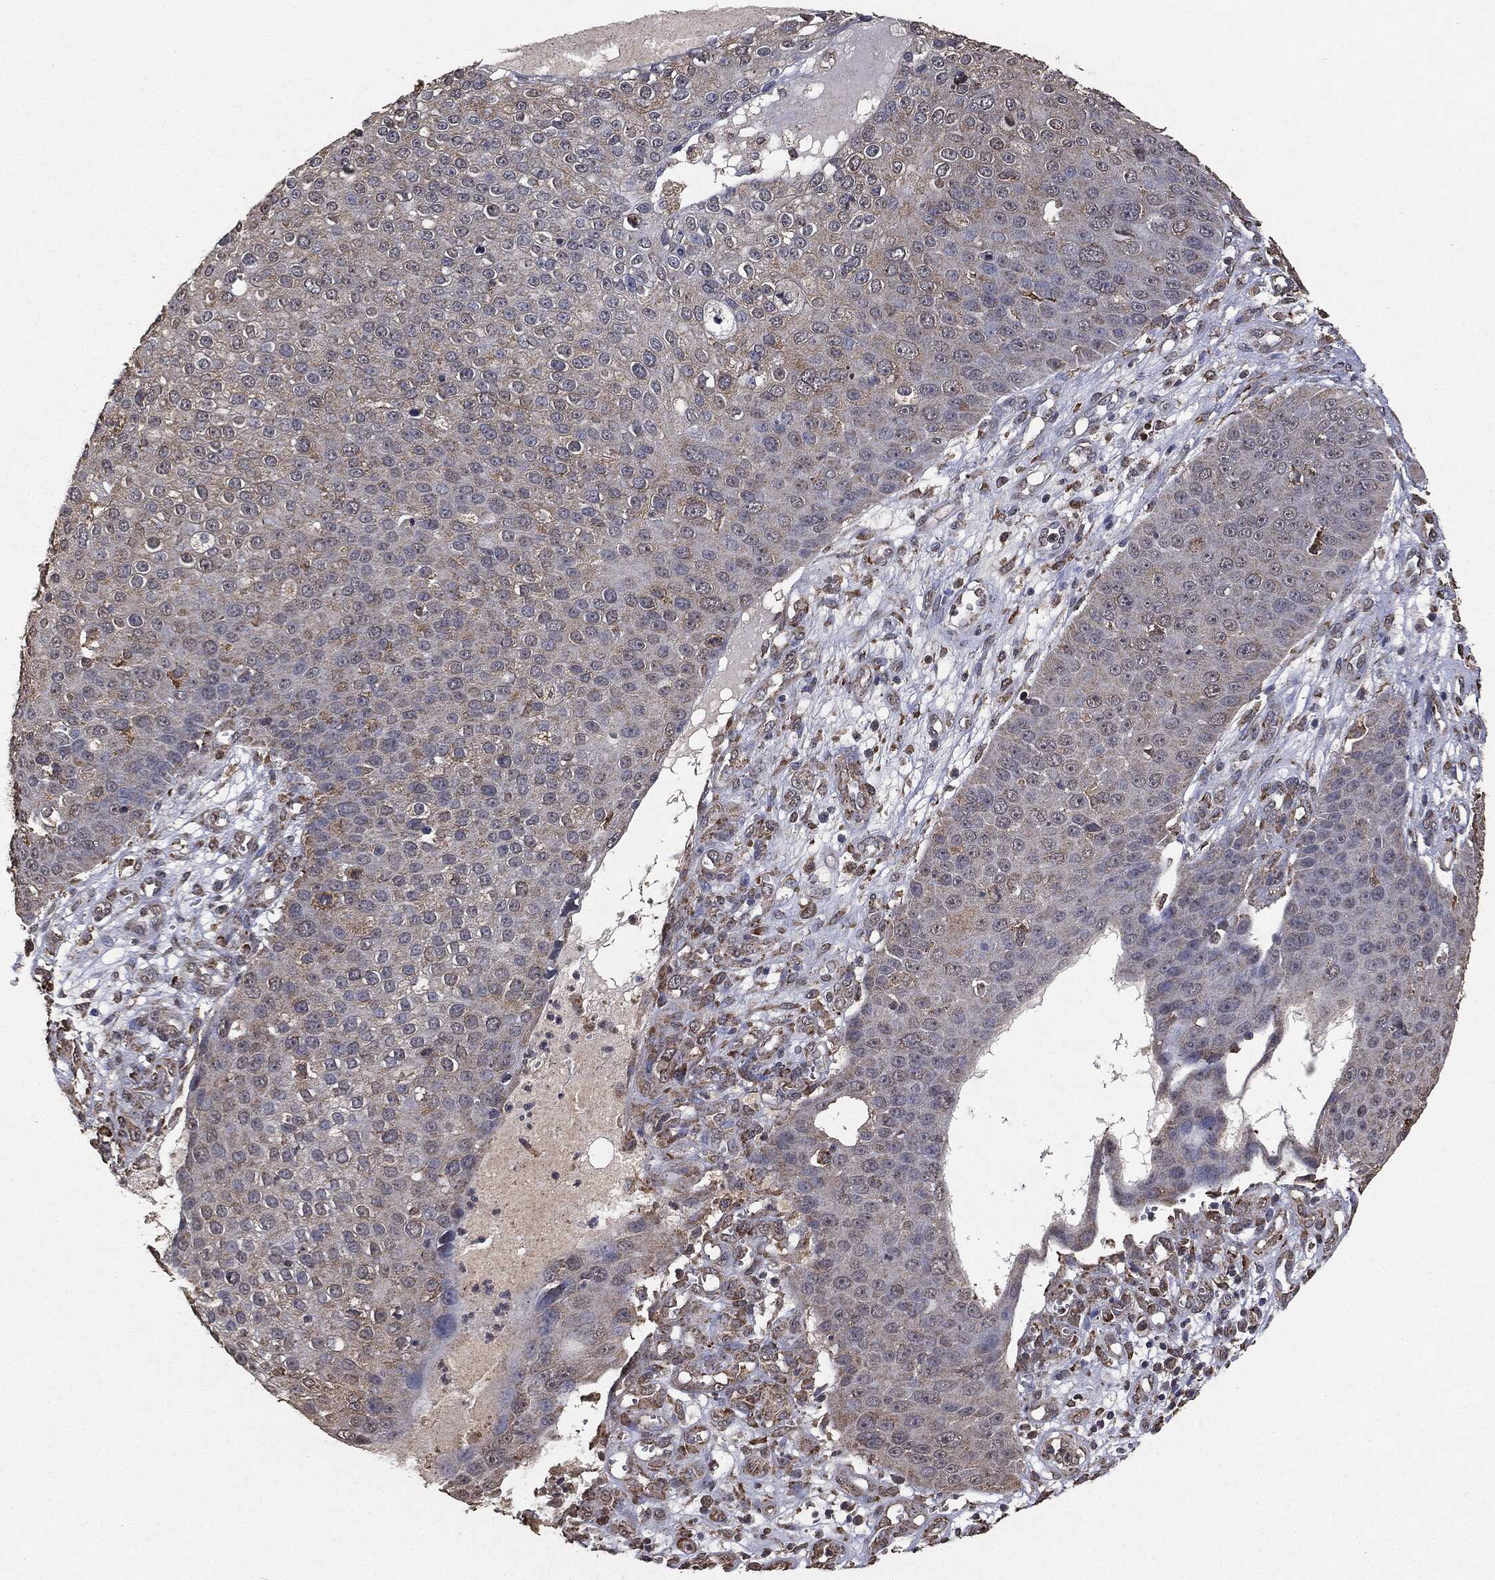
{"staining": {"intensity": "negative", "quantity": "none", "location": "none"}, "tissue": "skin cancer", "cell_type": "Tumor cells", "image_type": "cancer", "snomed": [{"axis": "morphology", "description": "Squamous cell carcinoma, NOS"}, {"axis": "topography", "description": "Skin"}], "caption": "This is an immunohistochemistry micrograph of human squamous cell carcinoma (skin). There is no staining in tumor cells.", "gene": "MTOR", "patient": {"sex": "male", "age": 71}}